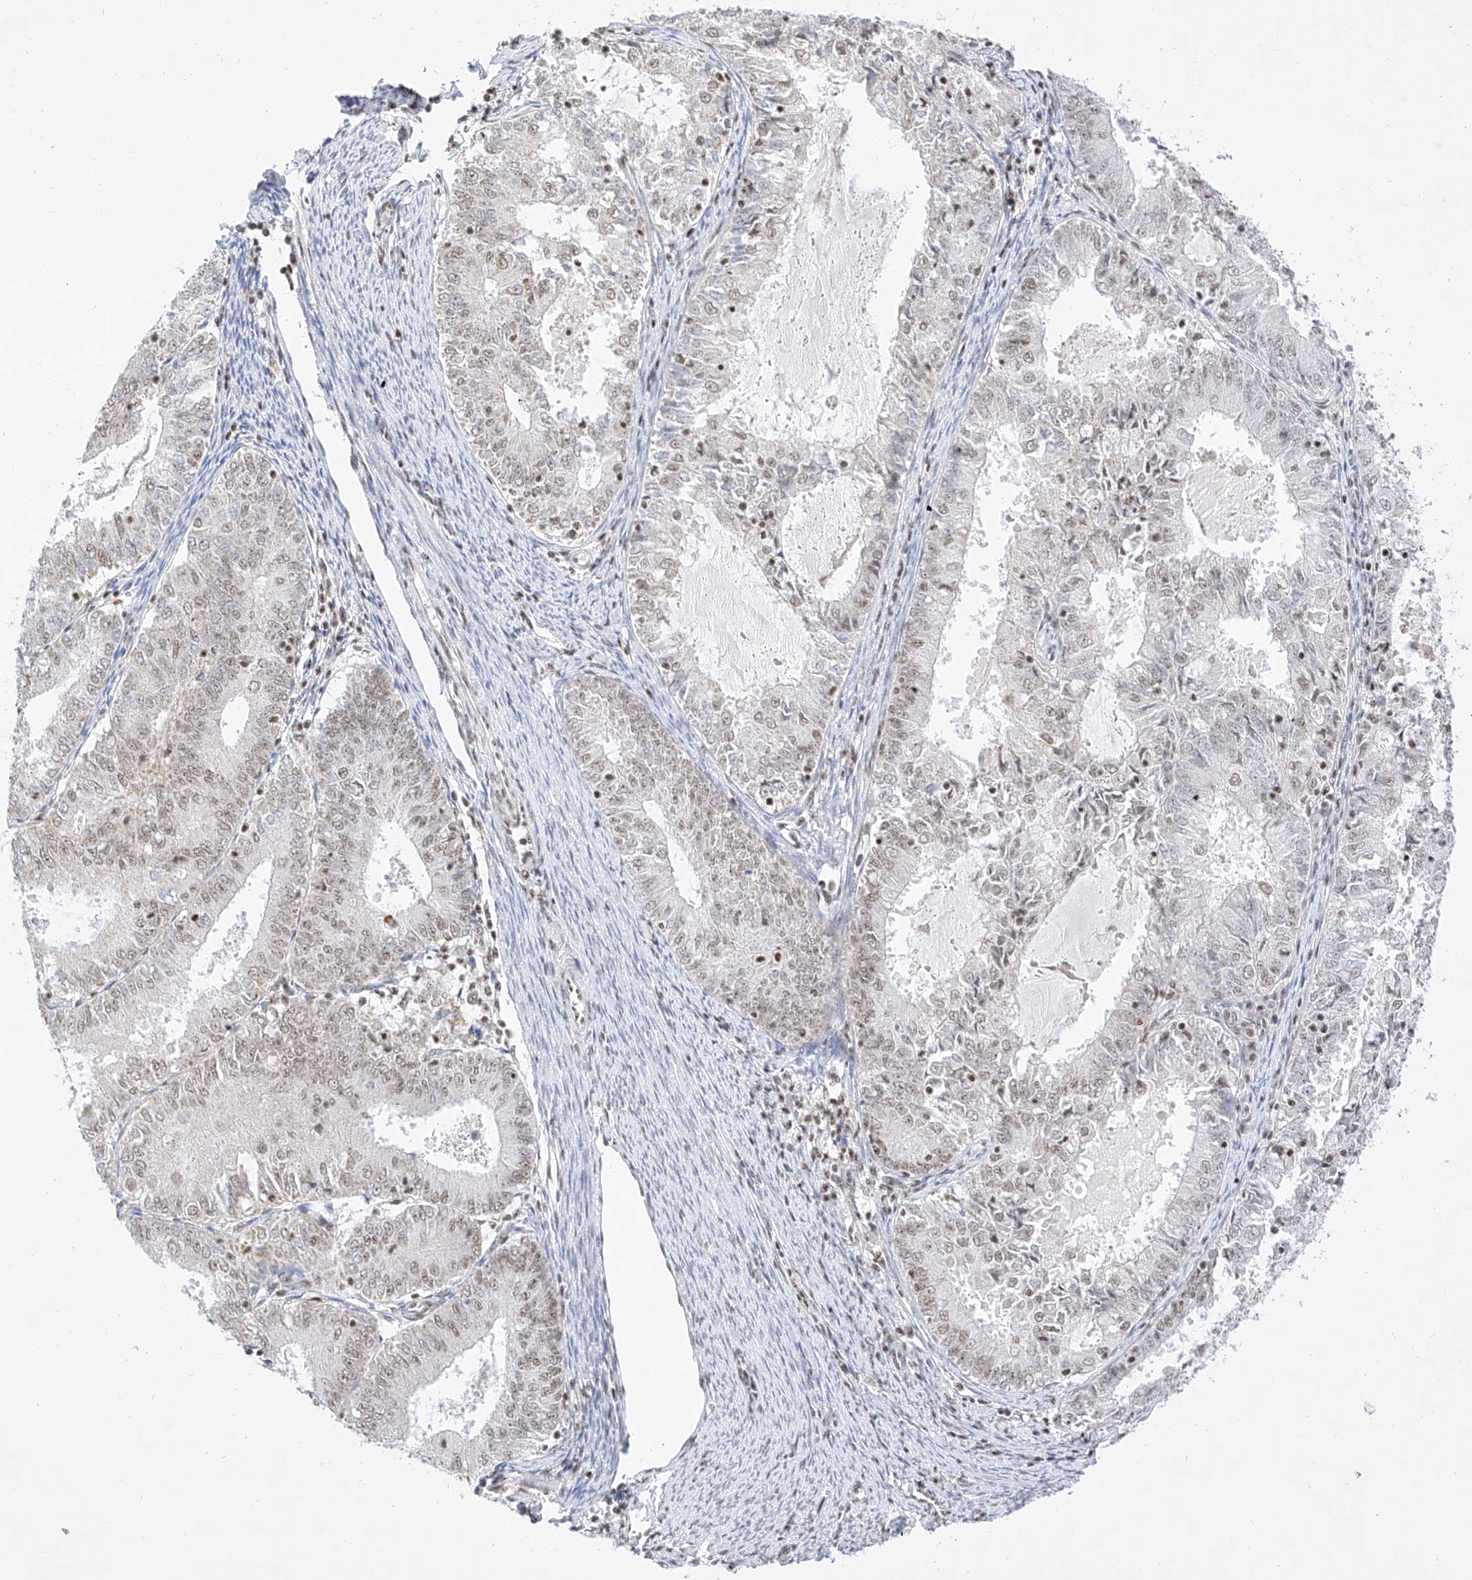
{"staining": {"intensity": "weak", "quantity": "25%-75%", "location": "nuclear"}, "tissue": "endometrial cancer", "cell_type": "Tumor cells", "image_type": "cancer", "snomed": [{"axis": "morphology", "description": "Adenocarcinoma, NOS"}, {"axis": "topography", "description": "Endometrium"}], "caption": "Immunohistochemical staining of endometrial adenocarcinoma exhibits low levels of weak nuclear protein positivity in about 25%-75% of tumor cells.", "gene": "NRF1", "patient": {"sex": "female", "age": 57}}